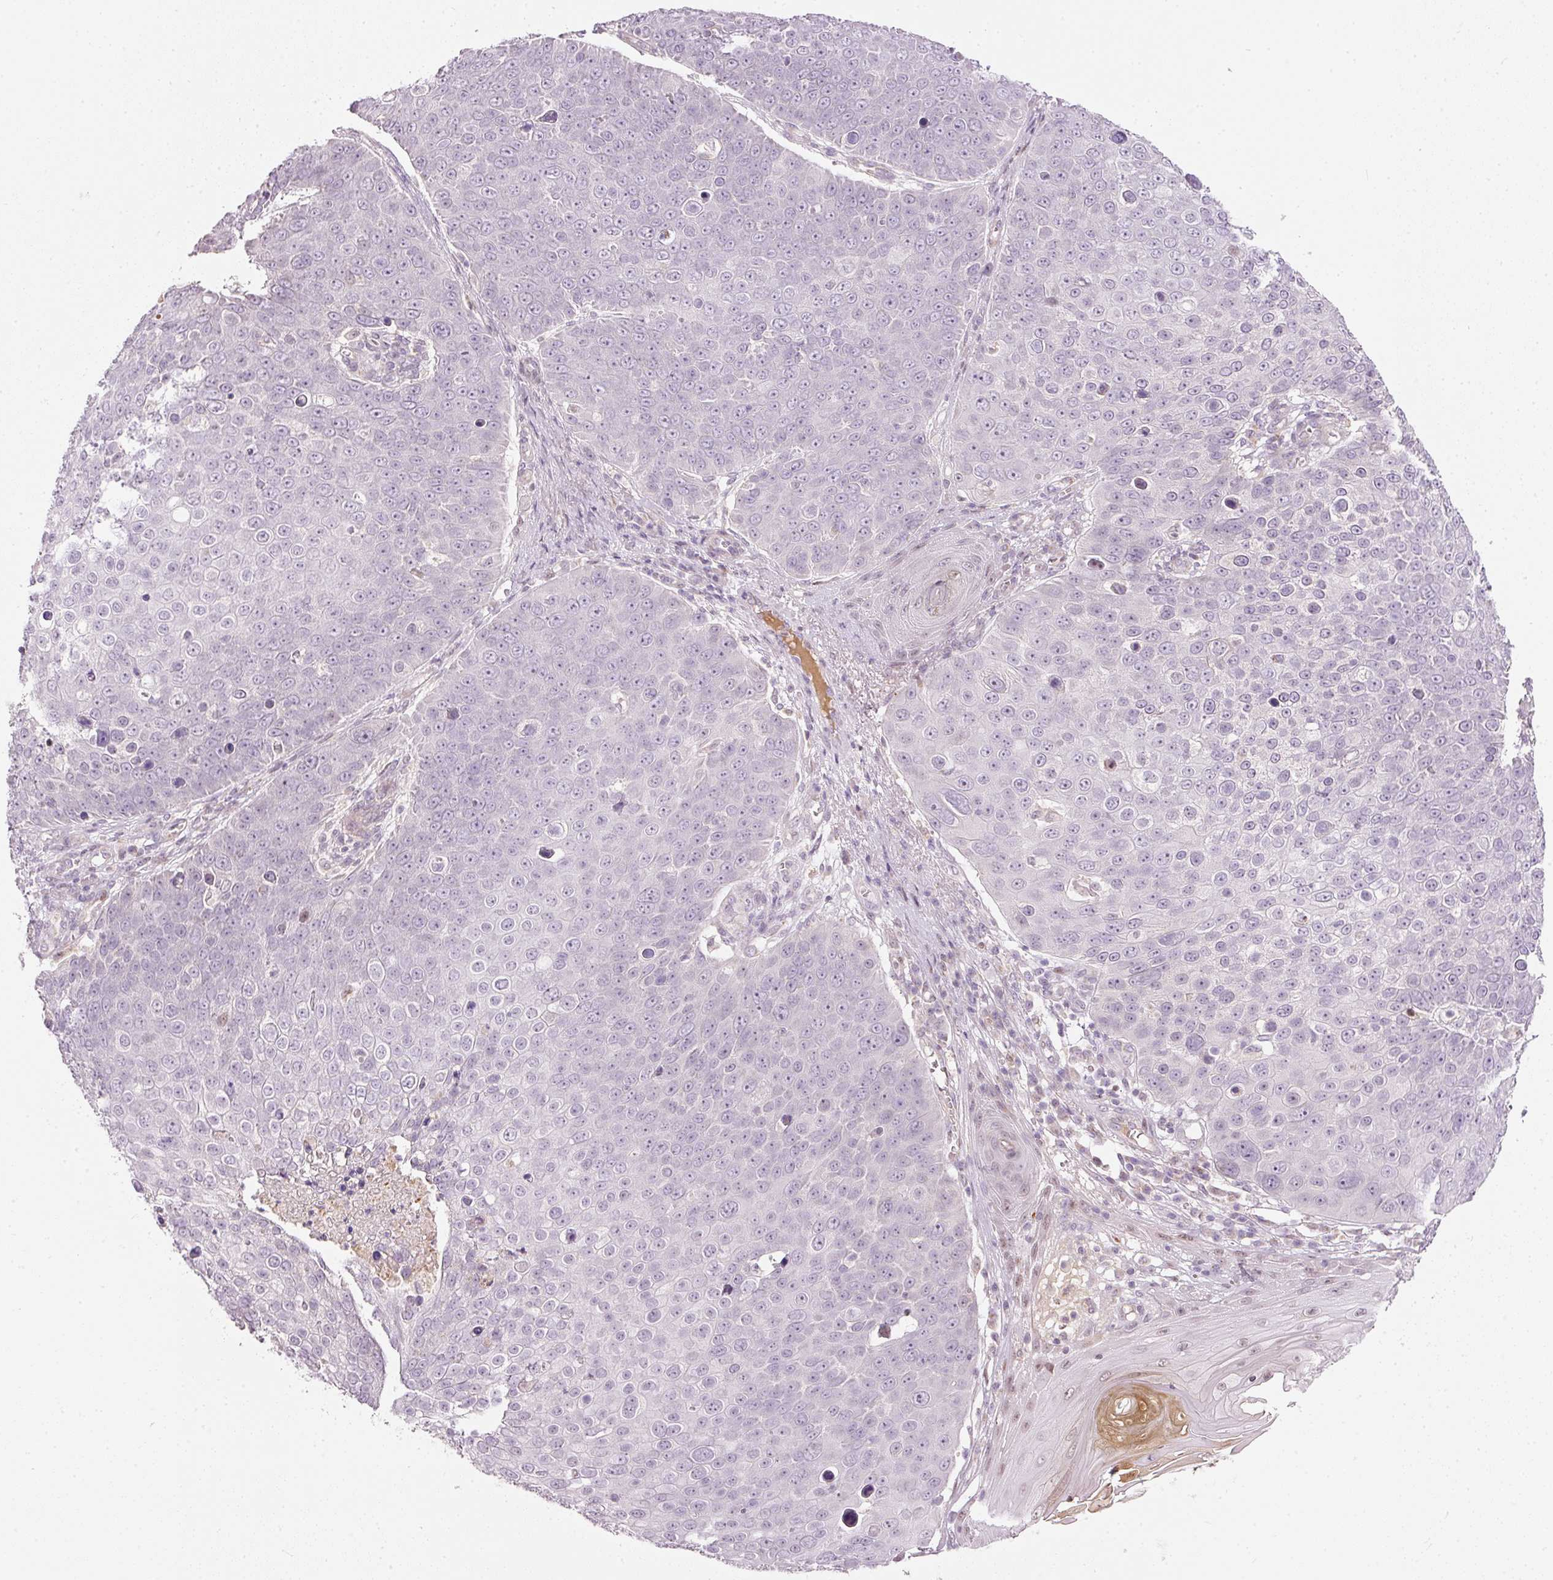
{"staining": {"intensity": "negative", "quantity": "none", "location": "none"}, "tissue": "skin cancer", "cell_type": "Tumor cells", "image_type": "cancer", "snomed": [{"axis": "morphology", "description": "Squamous cell carcinoma, NOS"}, {"axis": "topography", "description": "Skin"}], "caption": "Immunohistochemical staining of human skin cancer shows no significant positivity in tumor cells.", "gene": "RNF39", "patient": {"sex": "male", "age": 71}}